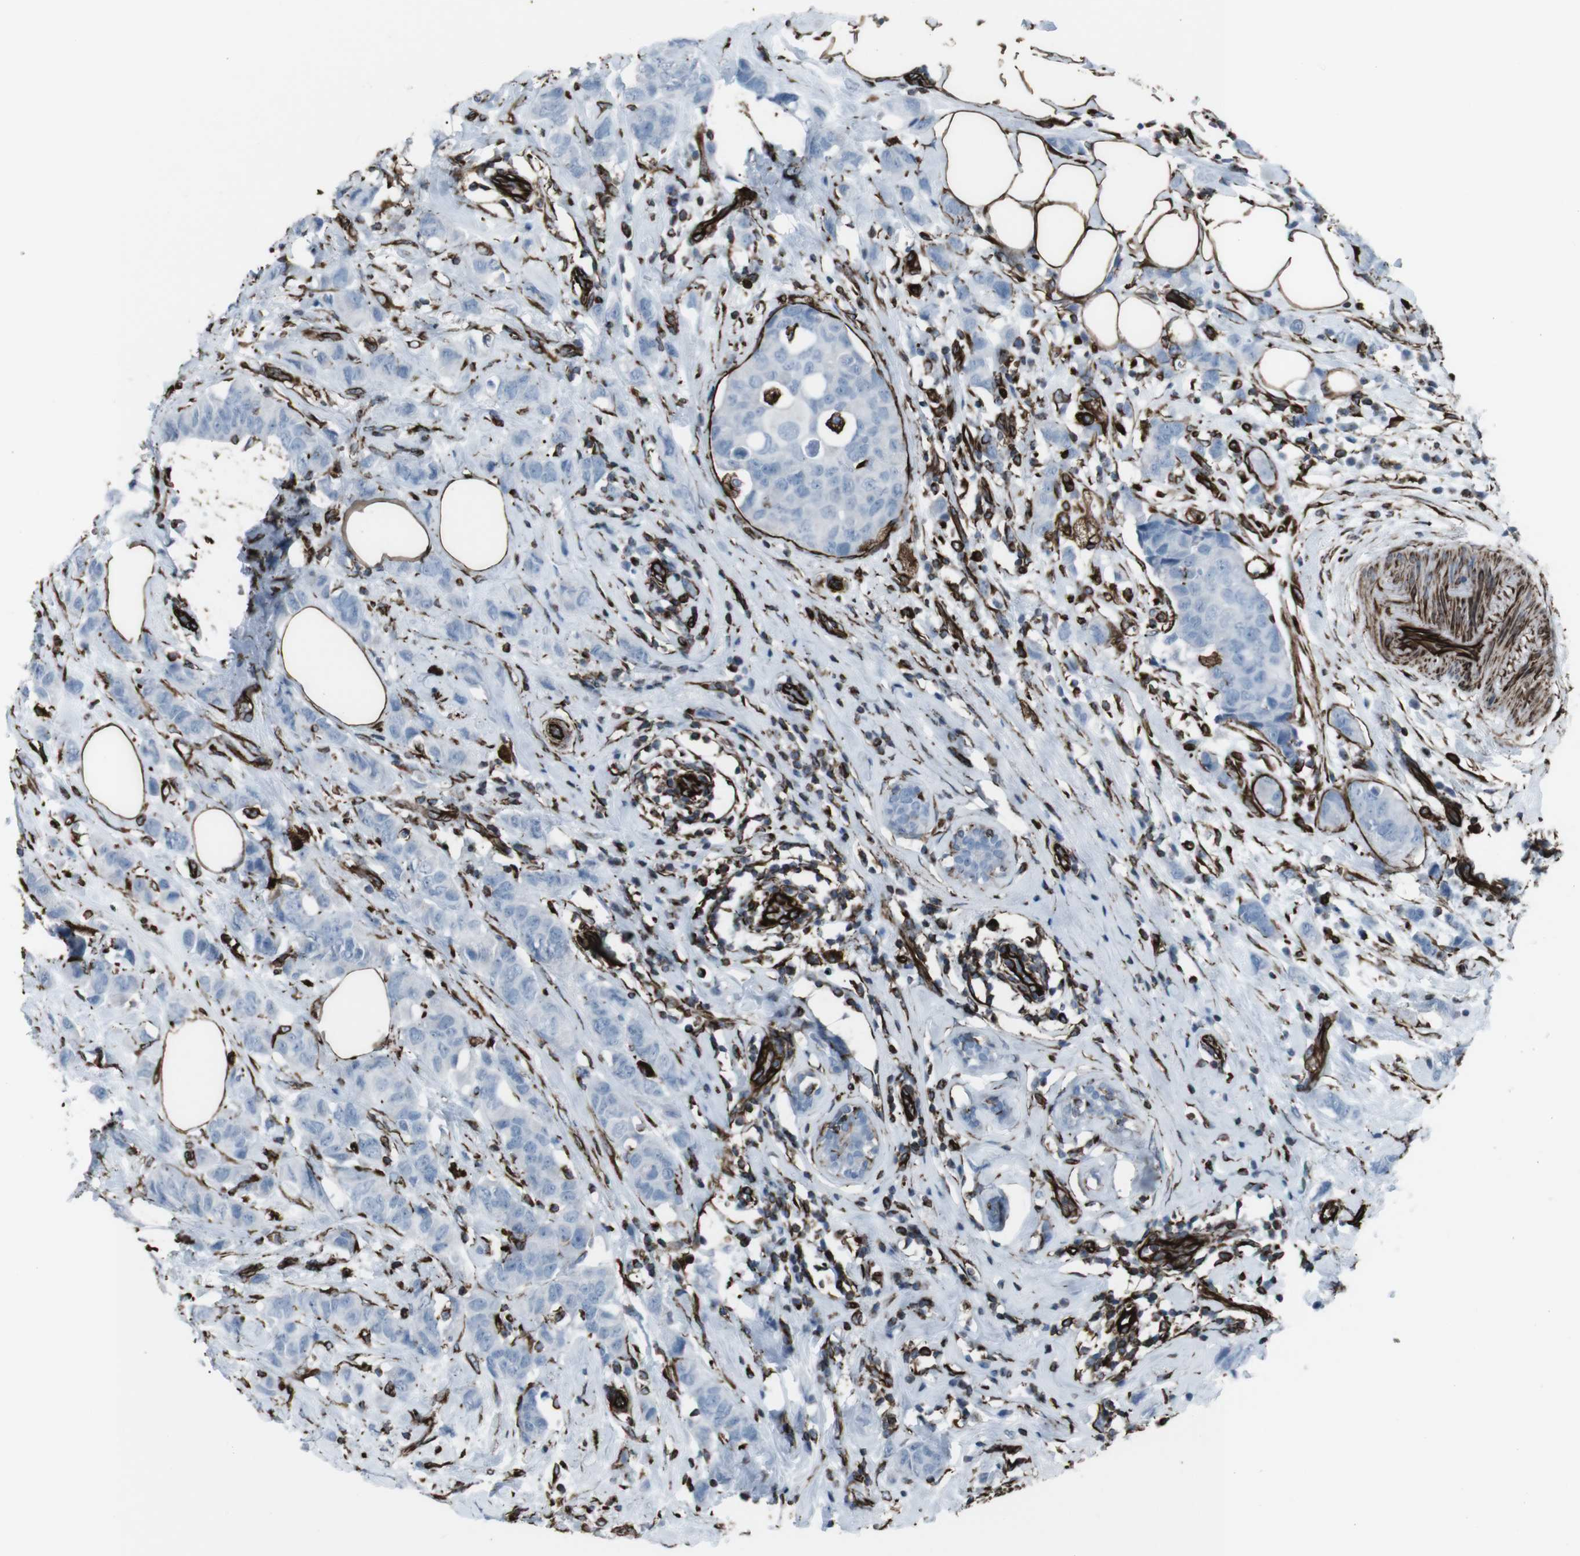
{"staining": {"intensity": "negative", "quantity": "none", "location": "none"}, "tissue": "breast cancer", "cell_type": "Tumor cells", "image_type": "cancer", "snomed": [{"axis": "morphology", "description": "Normal tissue, NOS"}, {"axis": "morphology", "description": "Duct carcinoma"}, {"axis": "topography", "description": "Breast"}], "caption": "Protein analysis of intraductal carcinoma (breast) displays no significant positivity in tumor cells.", "gene": "ZDHHC6", "patient": {"sex": "female", "age": 50}}